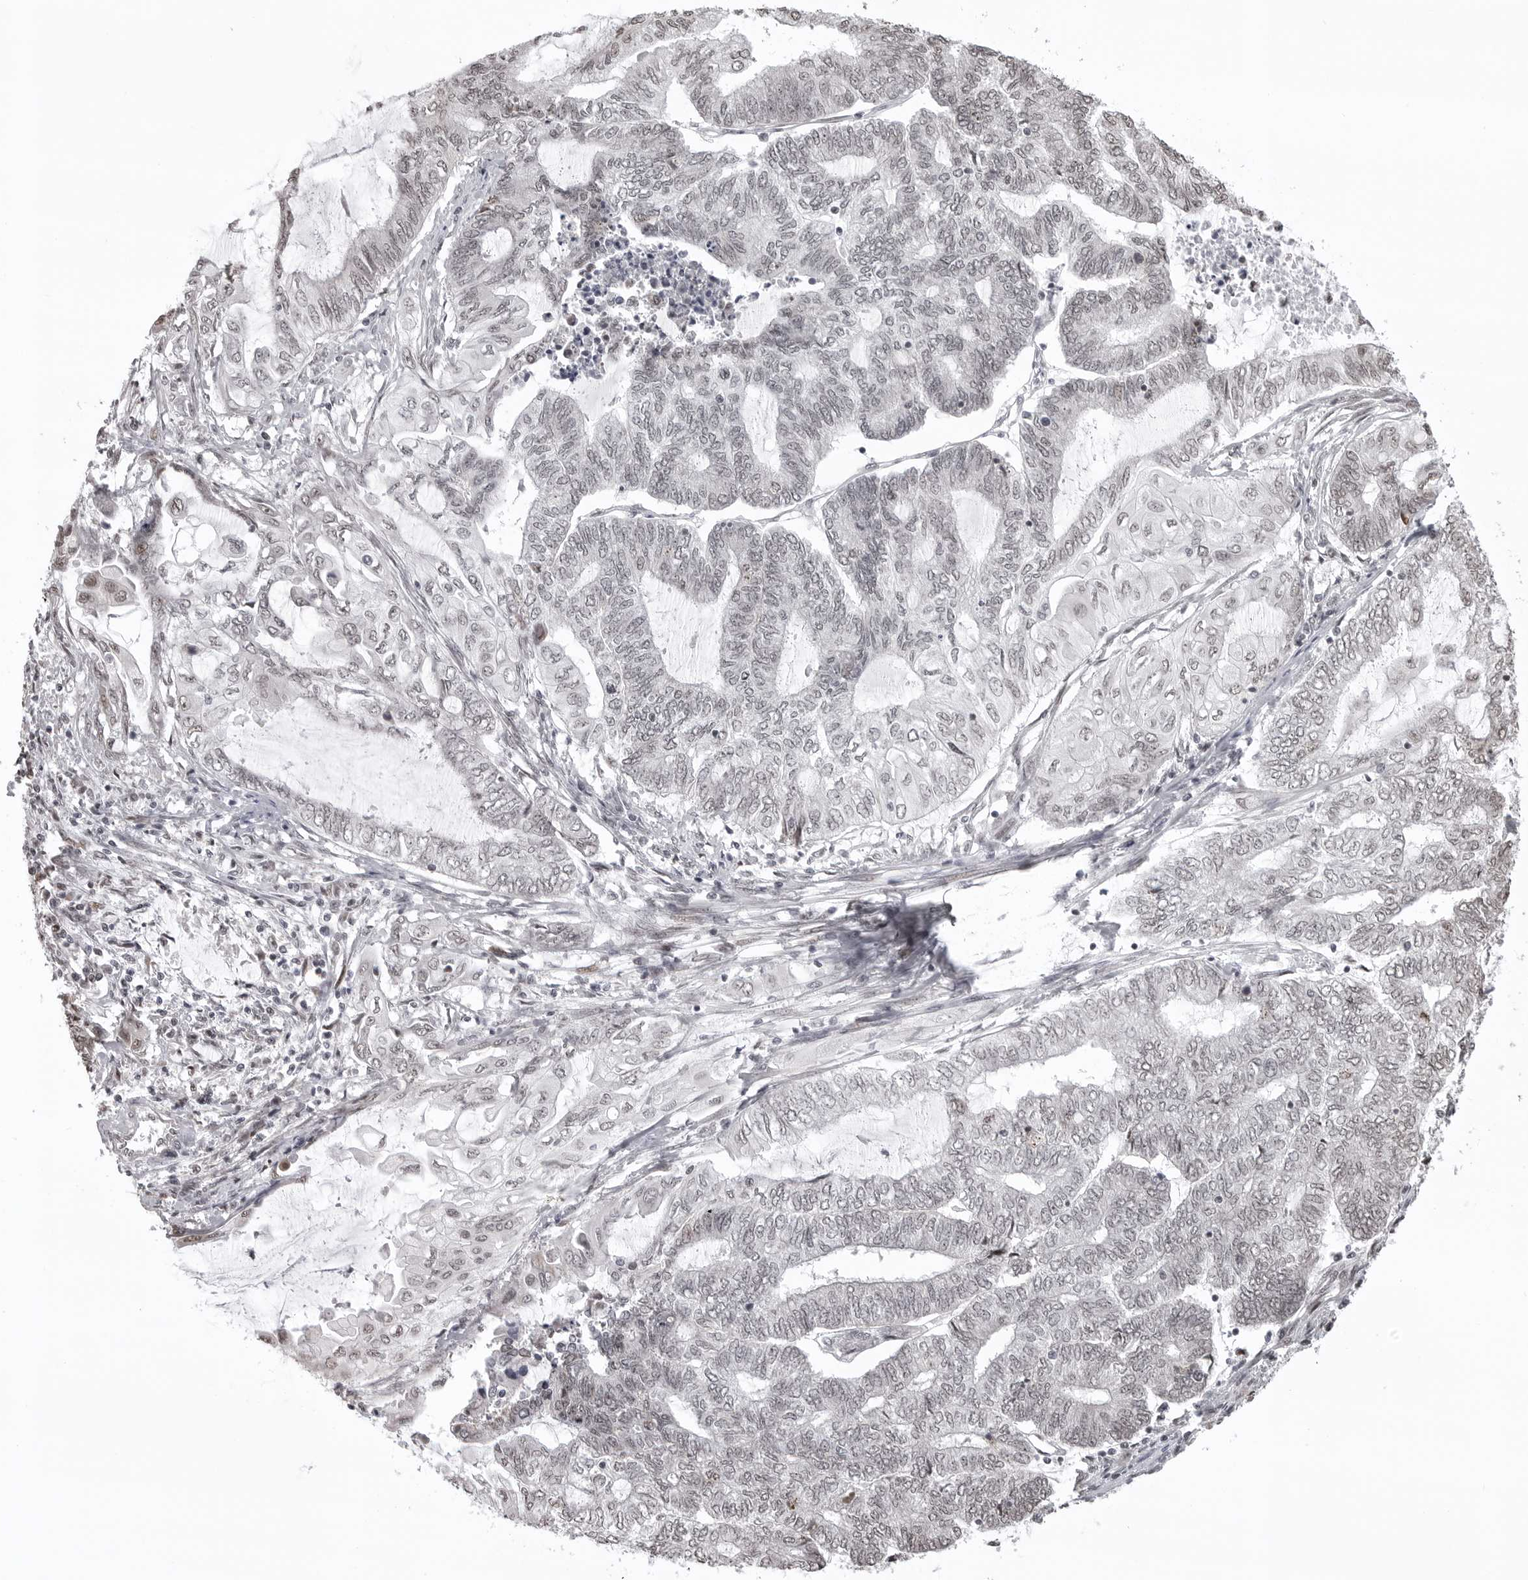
{"staining": {"intensity": "negative", "quantity": "none", "location": "none"}, "tissue": "endometrial cancer", "cell_type": "Tumor cells", "image_type": "cancer", "snomed": [{"axis": "morphology", "description": "Adenocarcinoma, NOS"}, {"axis": "topography", "description": "Uterus"}, {"axis": "topography", "description": "Endometrium"}], "caption": "Protein analysis of adenocarcinoma (endometrial) displays no significant expression in tumor cells.", "gene": "PHF3", "patient": {"sex": "female", "age": 70}}